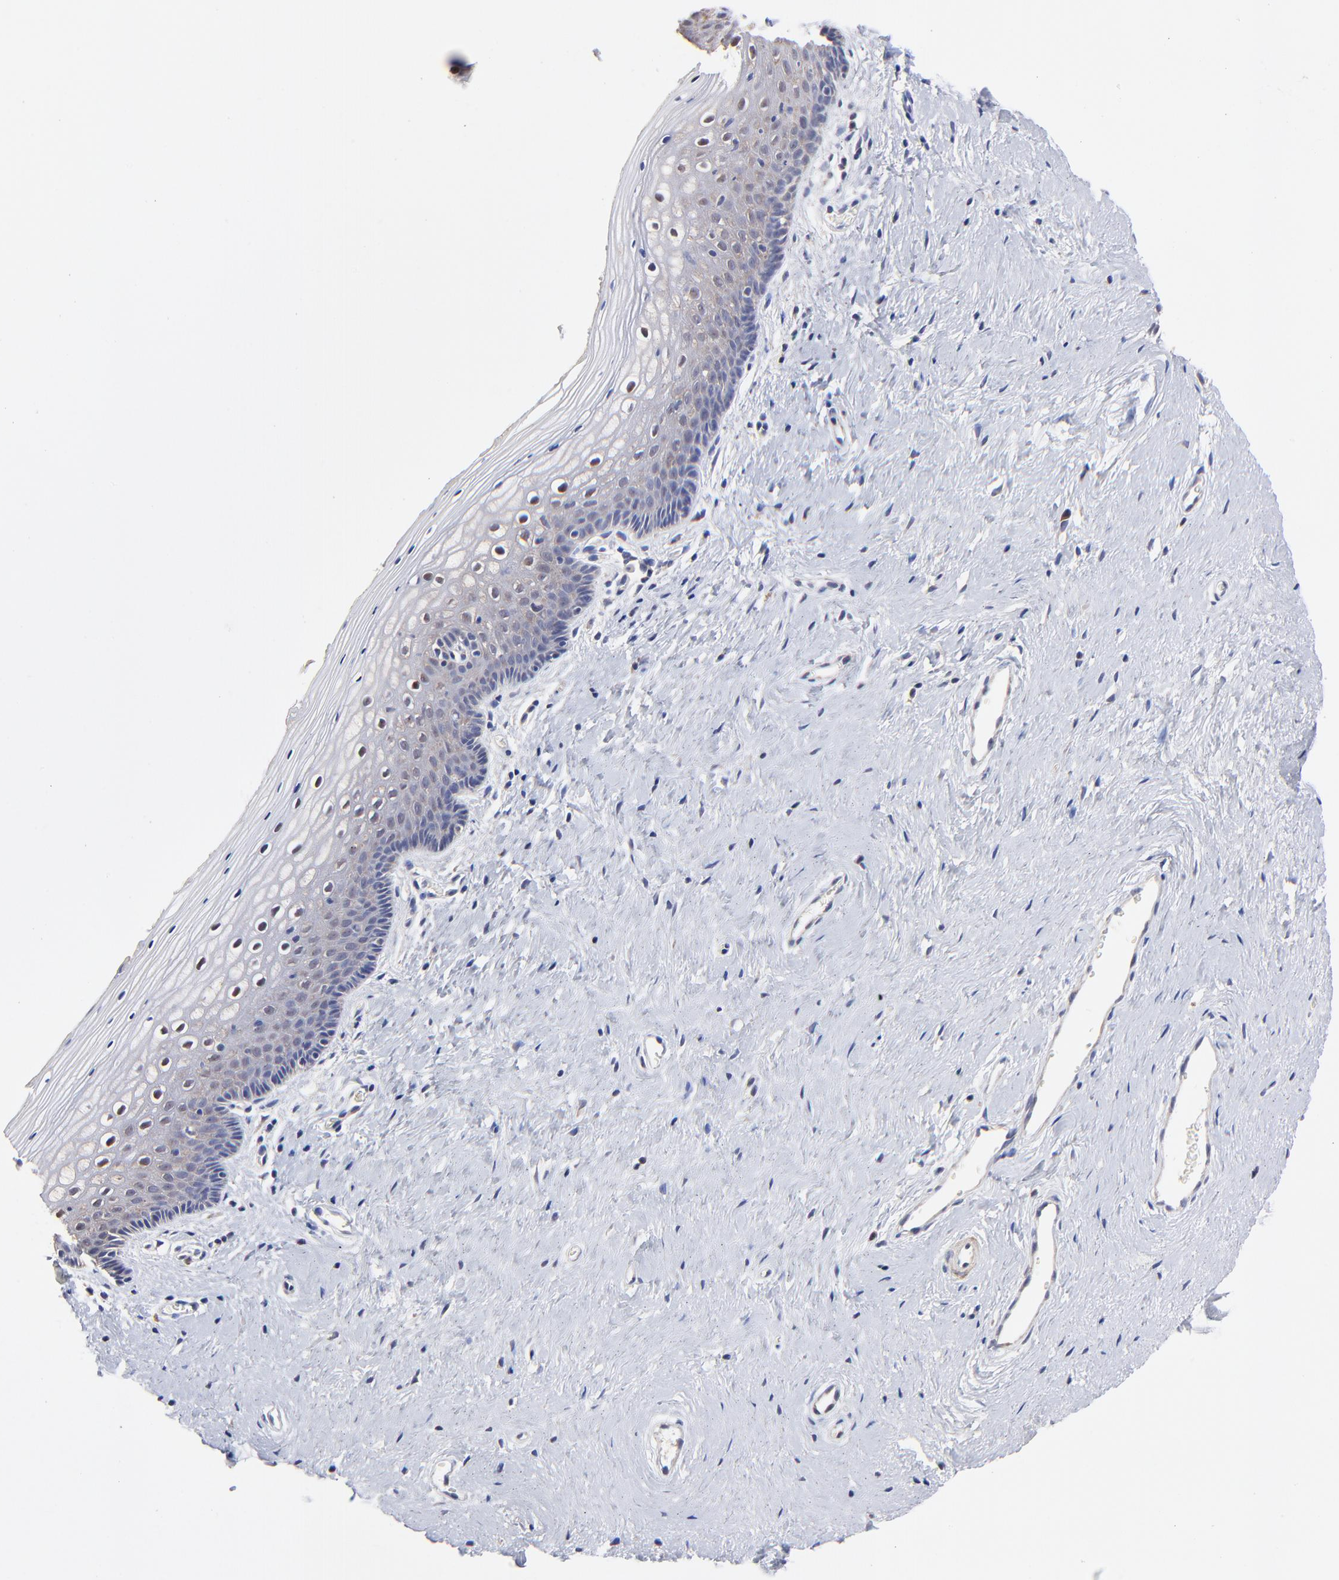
{"staining": {"intensity": "negative", "quantity": "none", "location": "none"}, "tissue": "vagina", "cell_type": "Squamous epithelial cells", "image_type": "normal", "snomed": [{"axis": "morphology", "description": "Normal tissue, NOS"}, {"axis": "topography", "description": "Vagina"}], "caption": "This is a histopathology image of immunohistochemistry (IHC) staining of benign vagina, which shows no expression in squamous epithelial cells.", "gene": "BBOF1", "patient": {"sex": "female", "age": 46}}